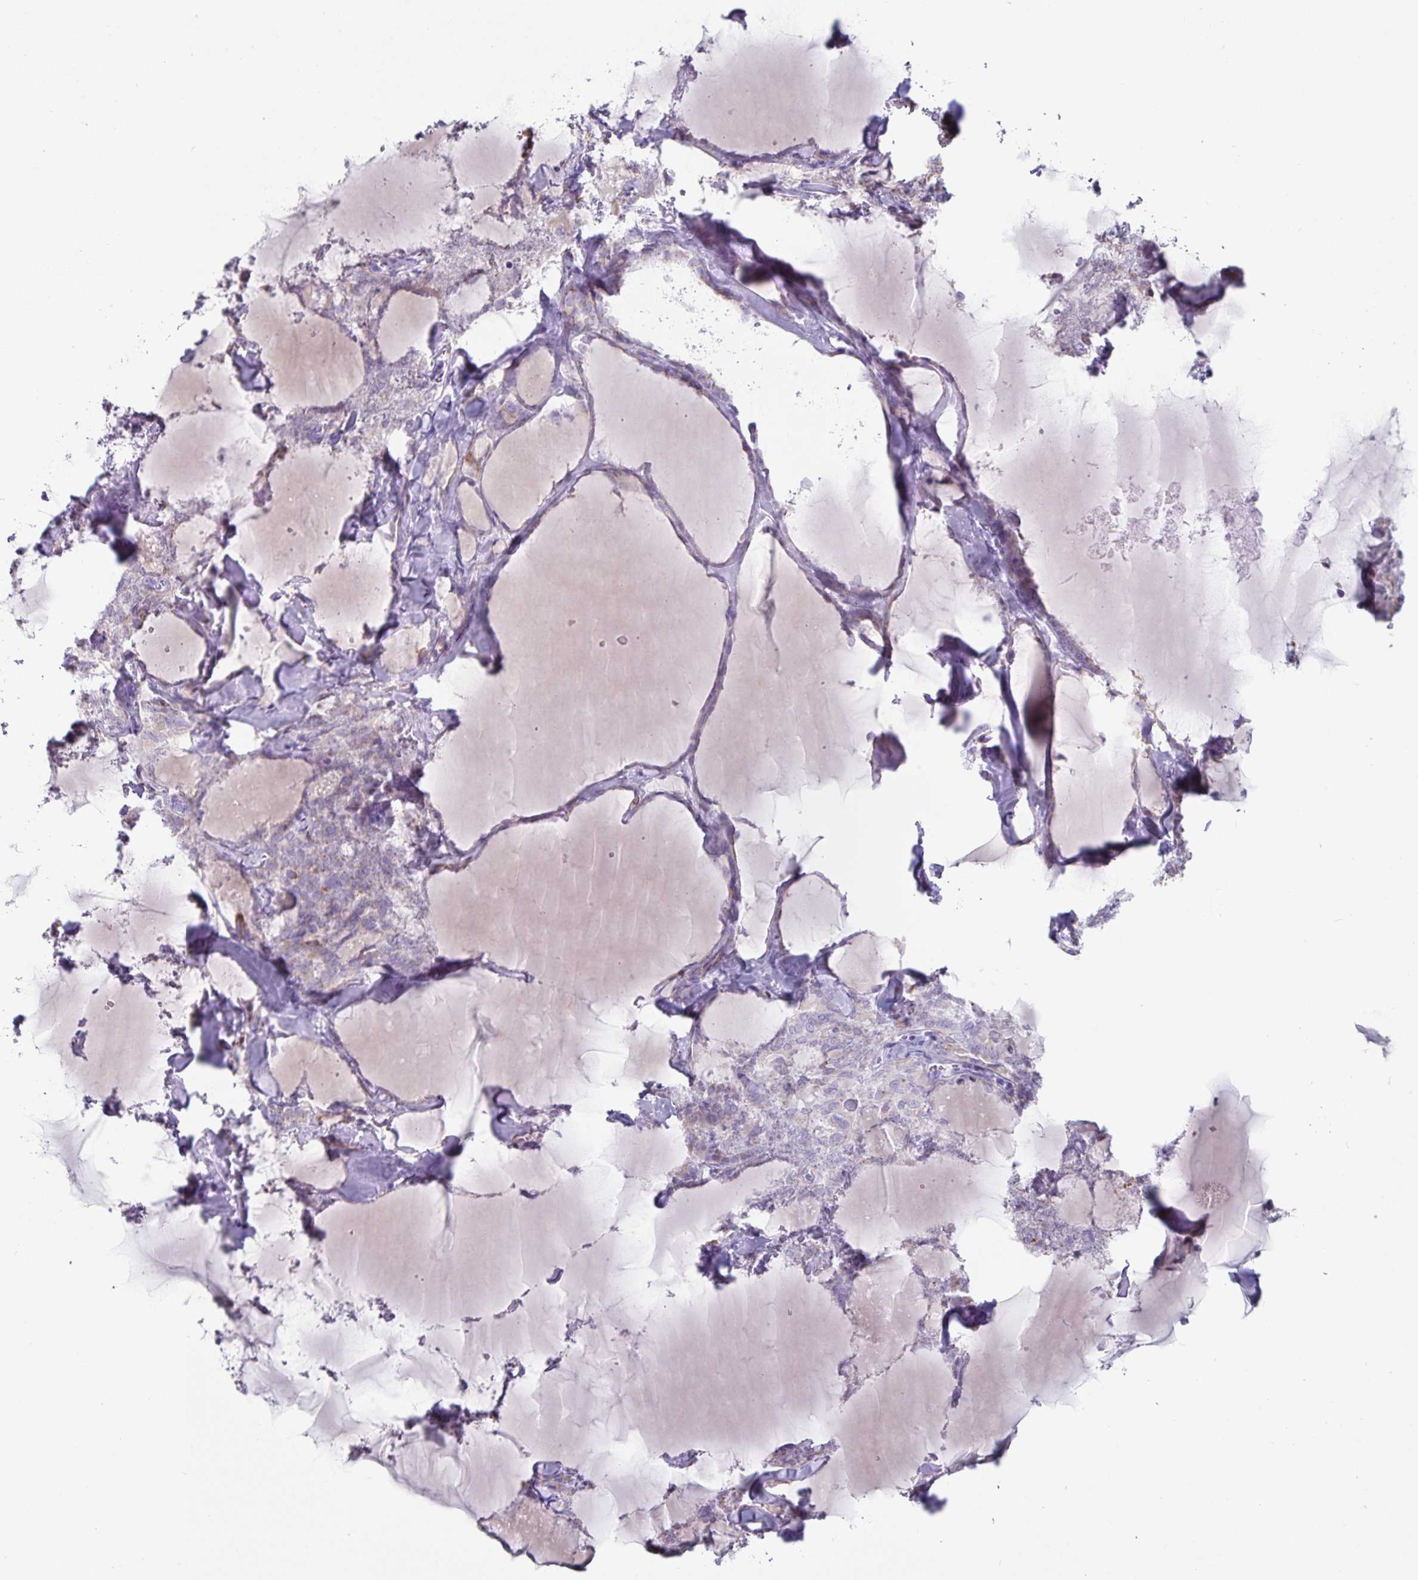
{"staining": {"intensity": "negative", "quantity": "none", "location": "none"}, "tissue": "thyroid cancer", "cell_type": "Tumor cells", "image_type": "cancer", "snomed": [{"axis": "morphology", "description": "Papillary adenocarcinoma, NOS"}, {"axis": "topography", "description": "Thyroid gland"}], "caption": "An immunohistochemistry (IHC) histopathology image of thyroid cancer (papillary adenocarcinoma) is shown. There is no staining in tumor cells of thyroid cancer (papillary adenocarcinoma).", "gene": "GNLY", "patient": {"sex": "male", "age": 30}}